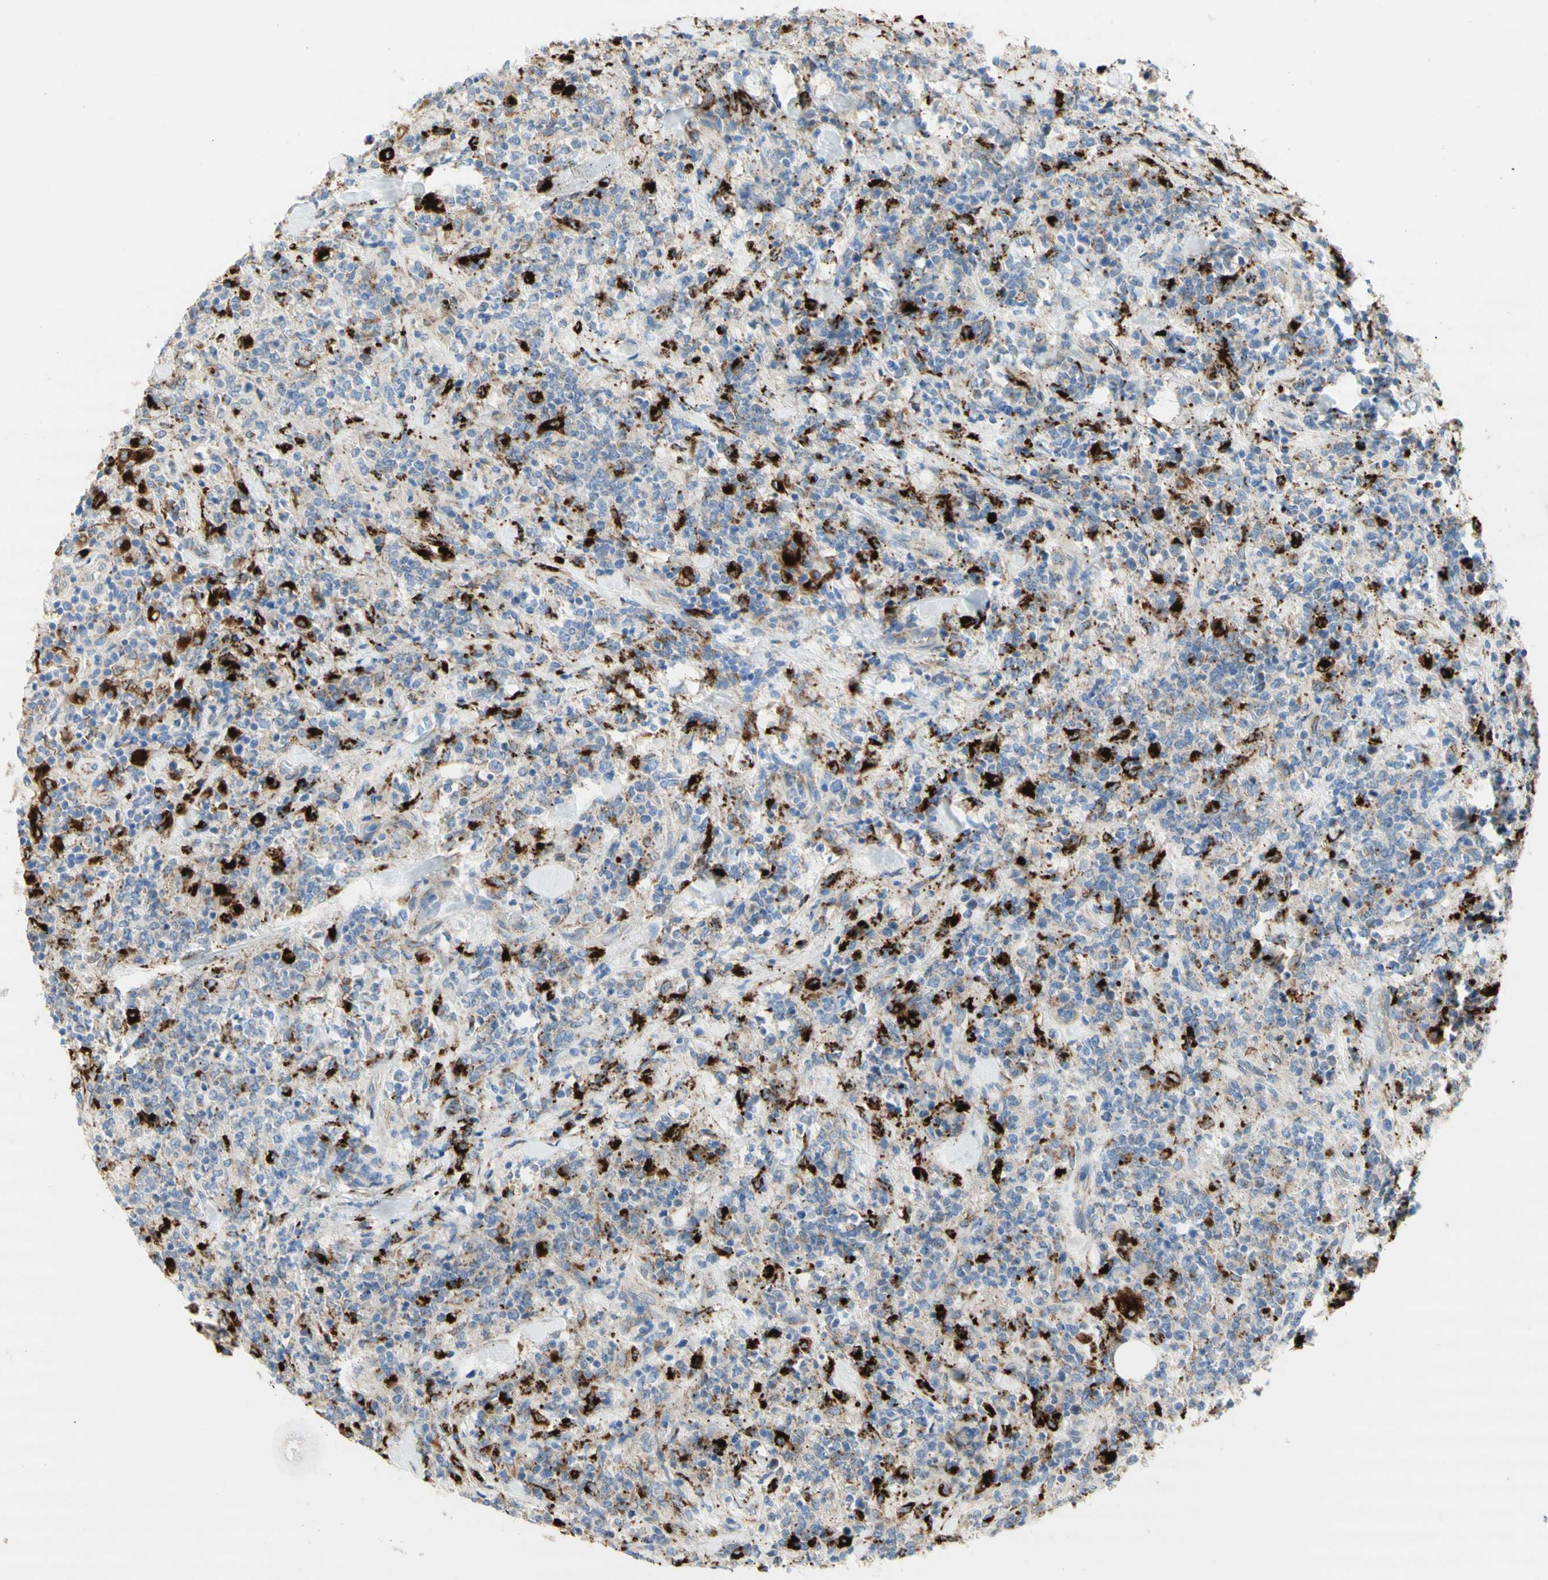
{"staining": {"intensity": "negative", "quantity": "none", "location": "none"}, "tissue": "lymphoma", "cell_type": "Tumor cells", "image_type": "cancer", "snomed": [{"axis": "morphology", "description": "Malignant lymphoma, non-Hodgkin's type, High grade"}, {"axis": "topography", "description": "Soft tissue"}], "caption": "Image shows no protein staining in tumor cells of malignant lymphoma, non-Hodgkin's type (high-grade) tissue. The staining is performed using DAB (3,3'-diaminobenzidine) brown chromogen with nuclei counter-stained in using hematoxylin.", "gene": "URB2", "patient": {"sex": "male", "age": 18}}